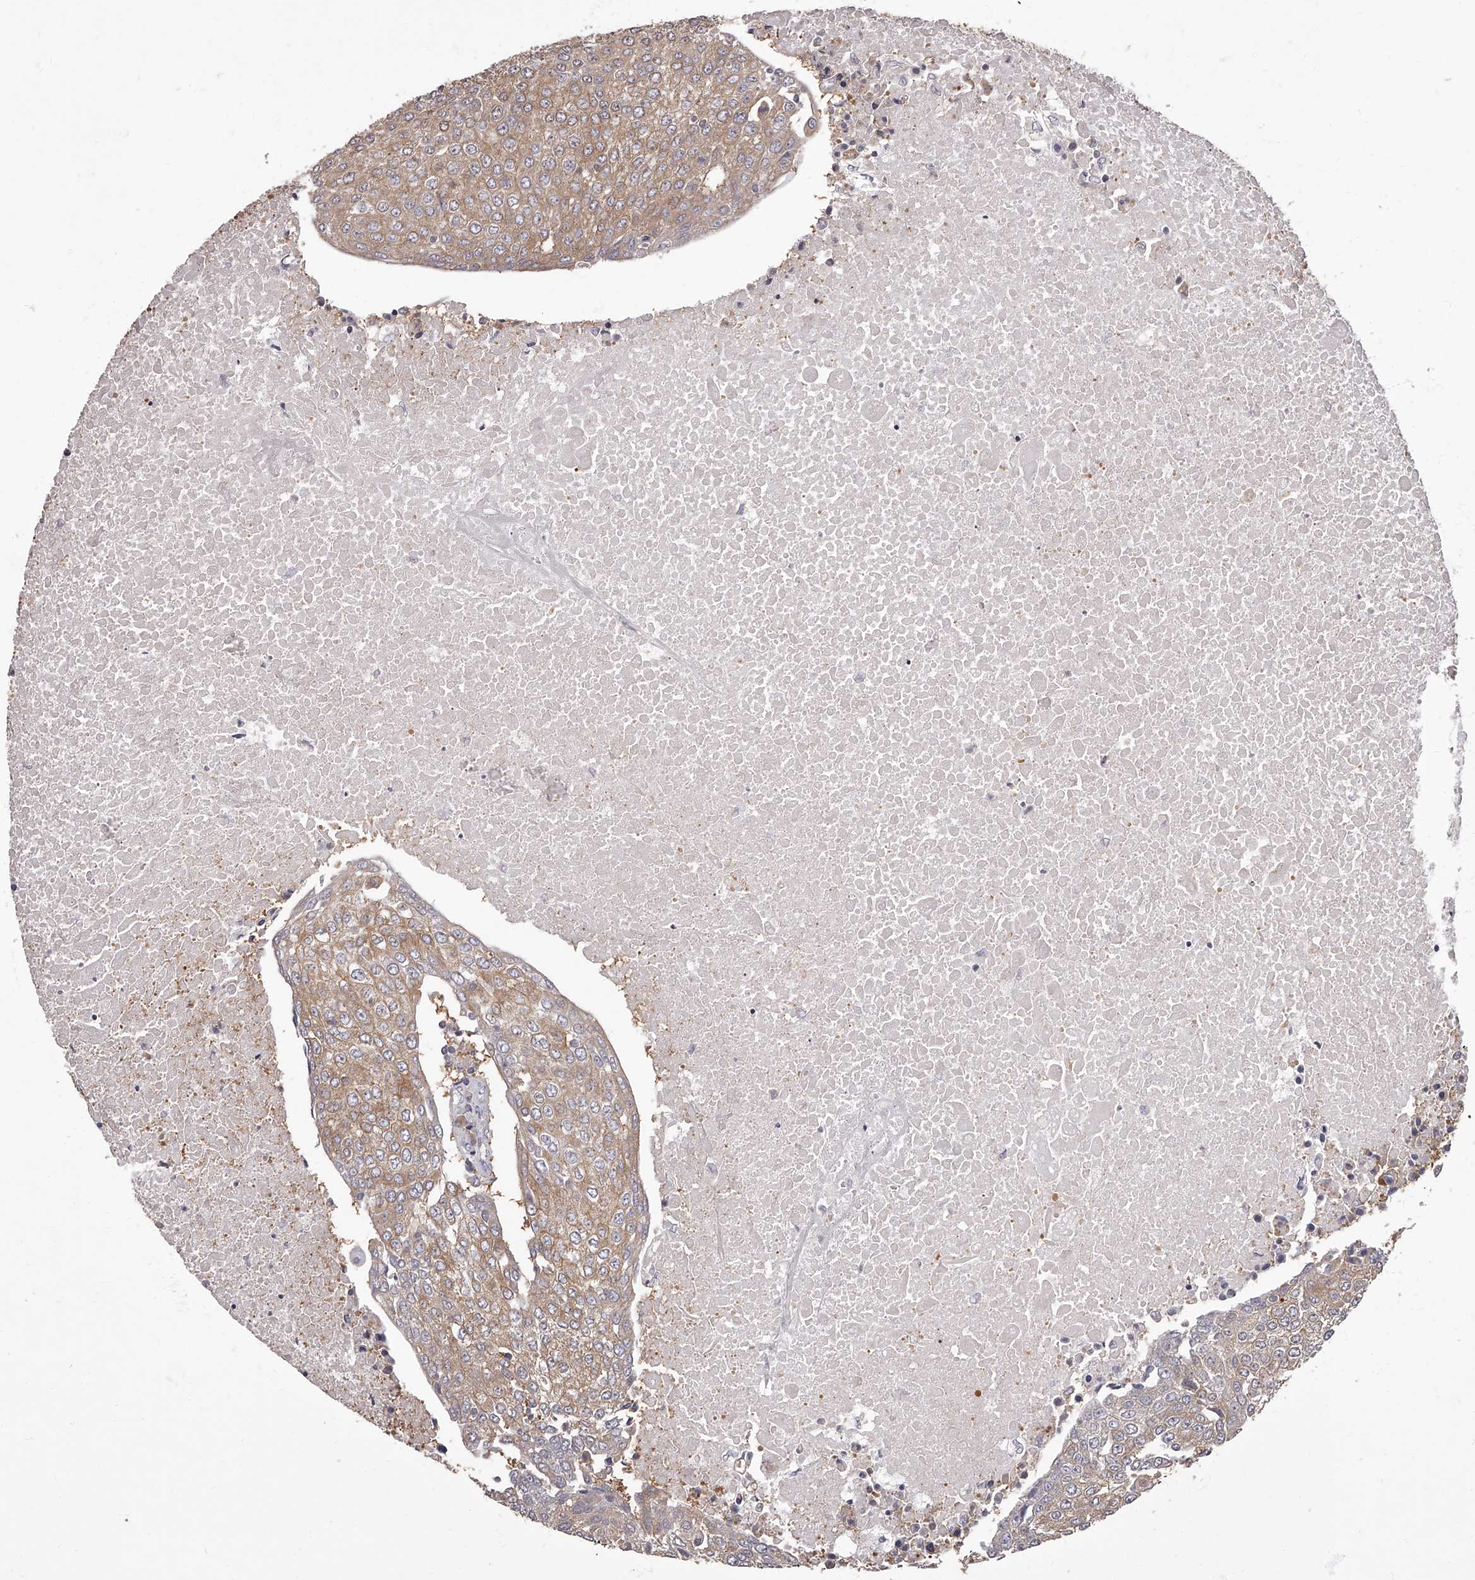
{"staining": {"intensity": "weak", "quantity": ">75%", "location": "cytoplasmic/membranous"}, "tissue": "urothelial cancer", "cell_type": "Tumor cells", "image_type": "cancer", "snomed": [{"axis": "morphology", "description": "Urothelial carcinoma, High grade"}, {"axis": "topography", "description": "Urinary bladder"}], "caption": "Protein expression analysis of urothelial cancer exhibits weak cytoplasmic/membranous staining in approximately >75% of tumor cells.", "gene": "APEH", "patient": {"sex": "female", "age": 85}}